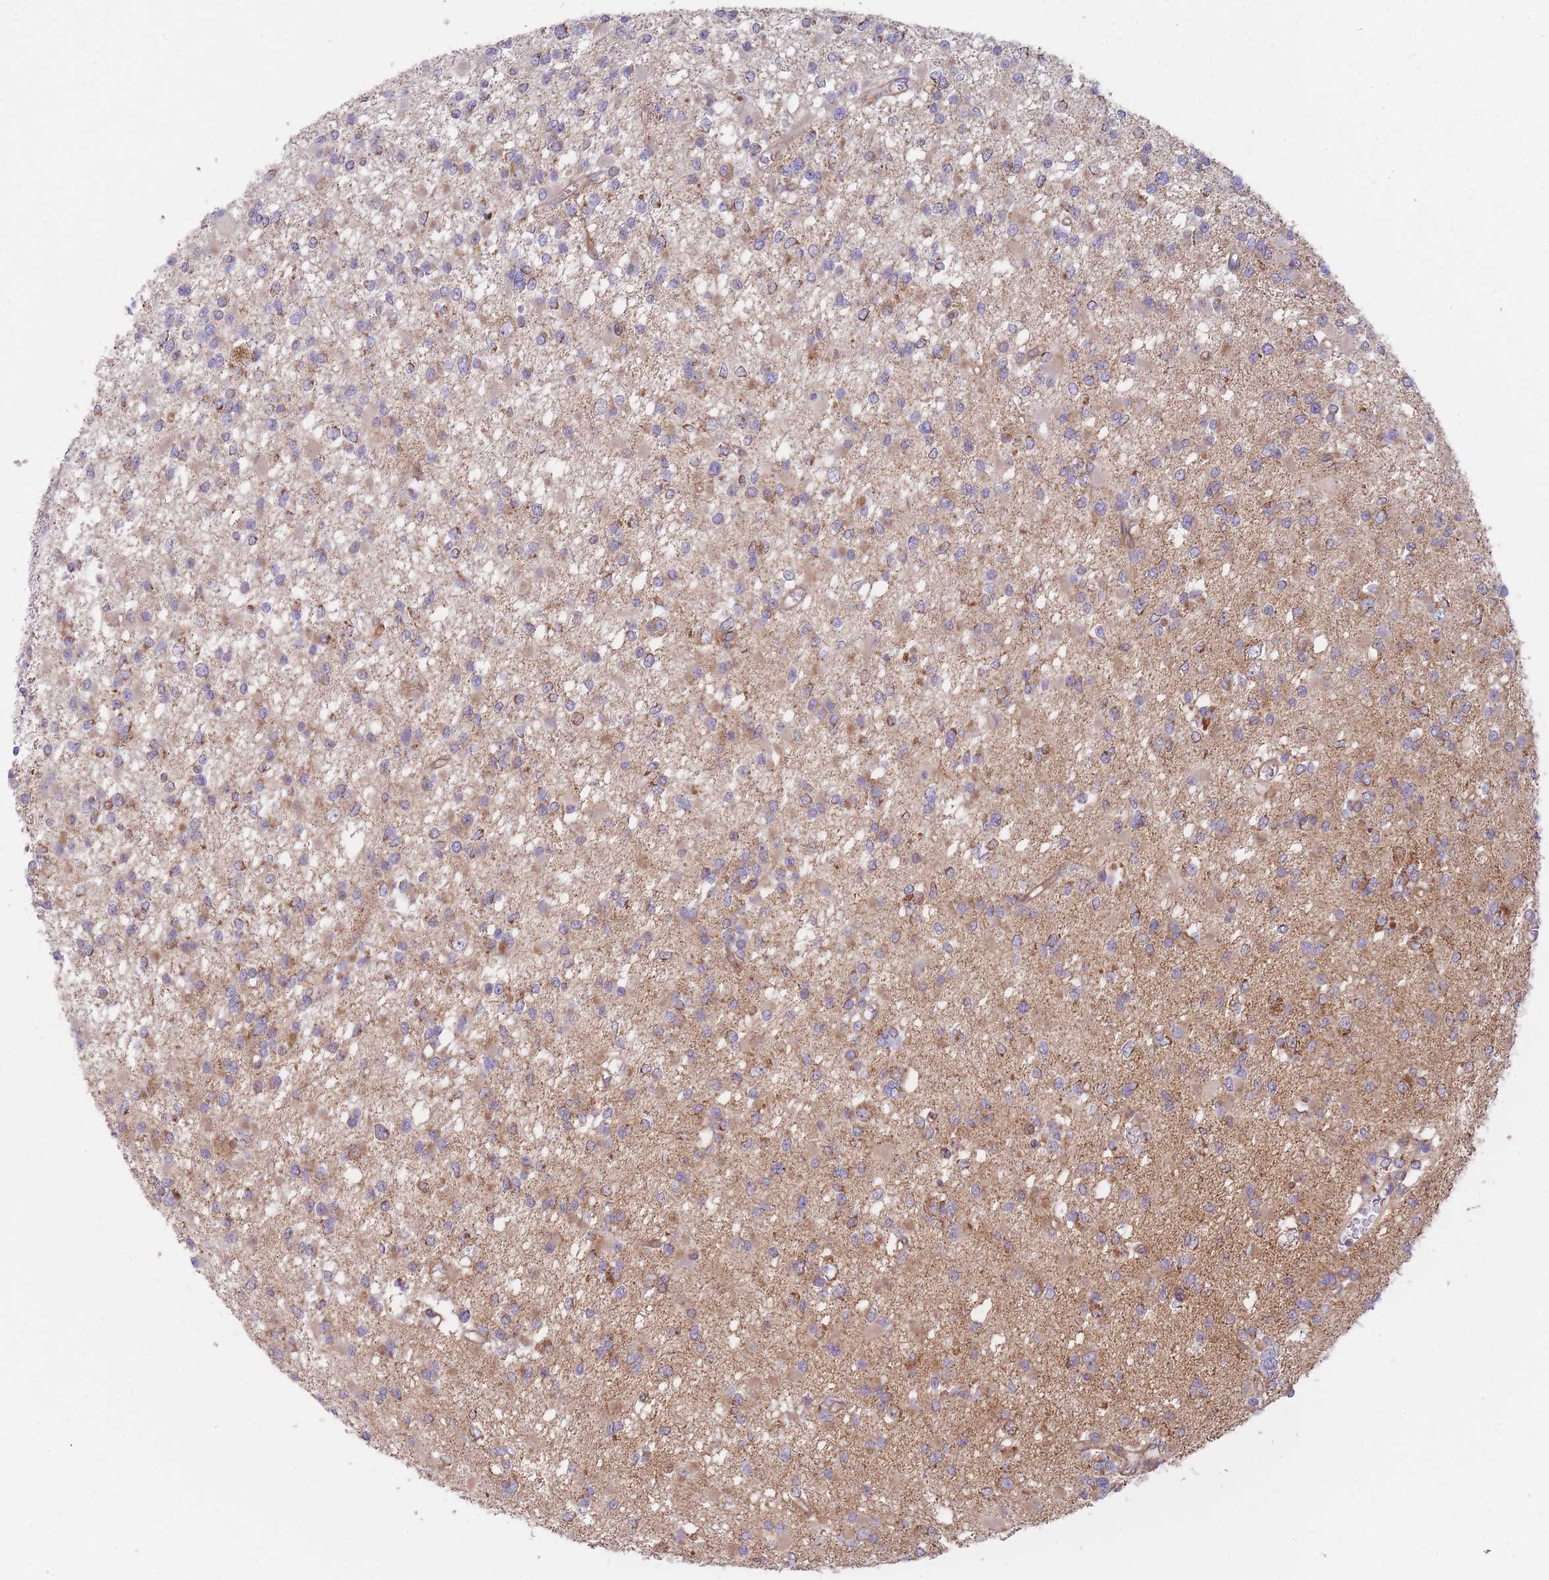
{"staining": {"intensity": "moderate", "quantity": "<25%", "location": "cytoplasmic/membranous"}, "tissue": "glioma", "cell_type": "Tumor cells", "image_type": "cancer", "snomed": [{"axis": "morphology", "description": "Glioma, malignant, Low grade"}, {"axis": "topography", "description": "Brain"}], "caption": "Human glioma stained with a brown dye shows moderate cytoplasmic/membranous positive expression in about <25% of tumor cells.", "gene": "NDUFA9", "patient": {"sex": "female", "age": 22}}